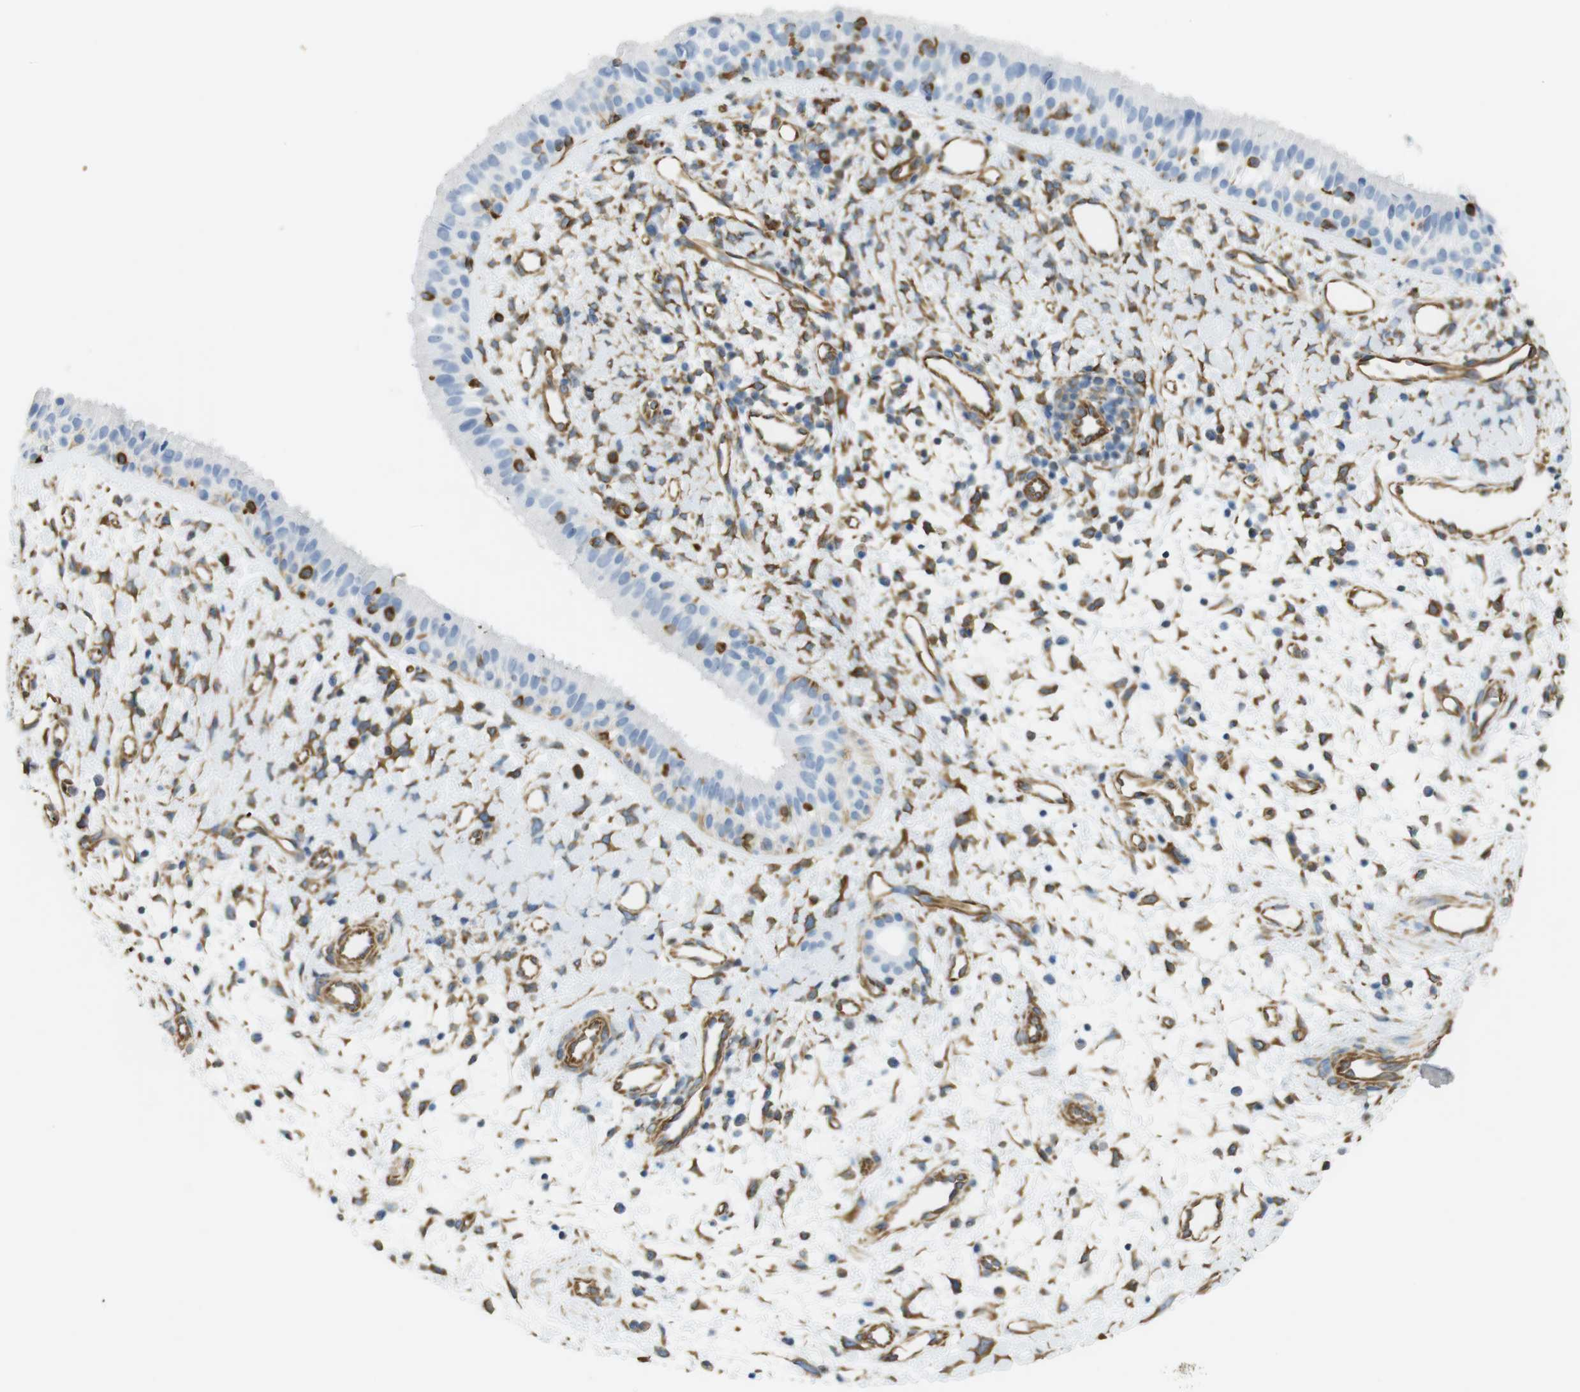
{"staining": {"intensity": "moderate", "quantity": "<25%", "location": "cytoplasmic/membranous"}, "tissue": "nasopharynx", "cell_type": "Respiratory epithelial cells", "image_type": "normal", "snomed": [{"axis": "morphology", "description": "Normal tissue, NOS"}, {"axis": "topography", "description": "Nasopharynx"}], "caption": "IHC photomicrograph of normal nasopharynx: nasopharynx stained using immunohistochemistry (IHC) demonstrates low levels of moderate protein expression localized specifically in the cytoplasmic/membranous of respiratory epithelial cells, appearing as a cytoplasmic/membranous brown color.", "gene": "MS4A10", "patient": {"sex": "male", "age": 22}}